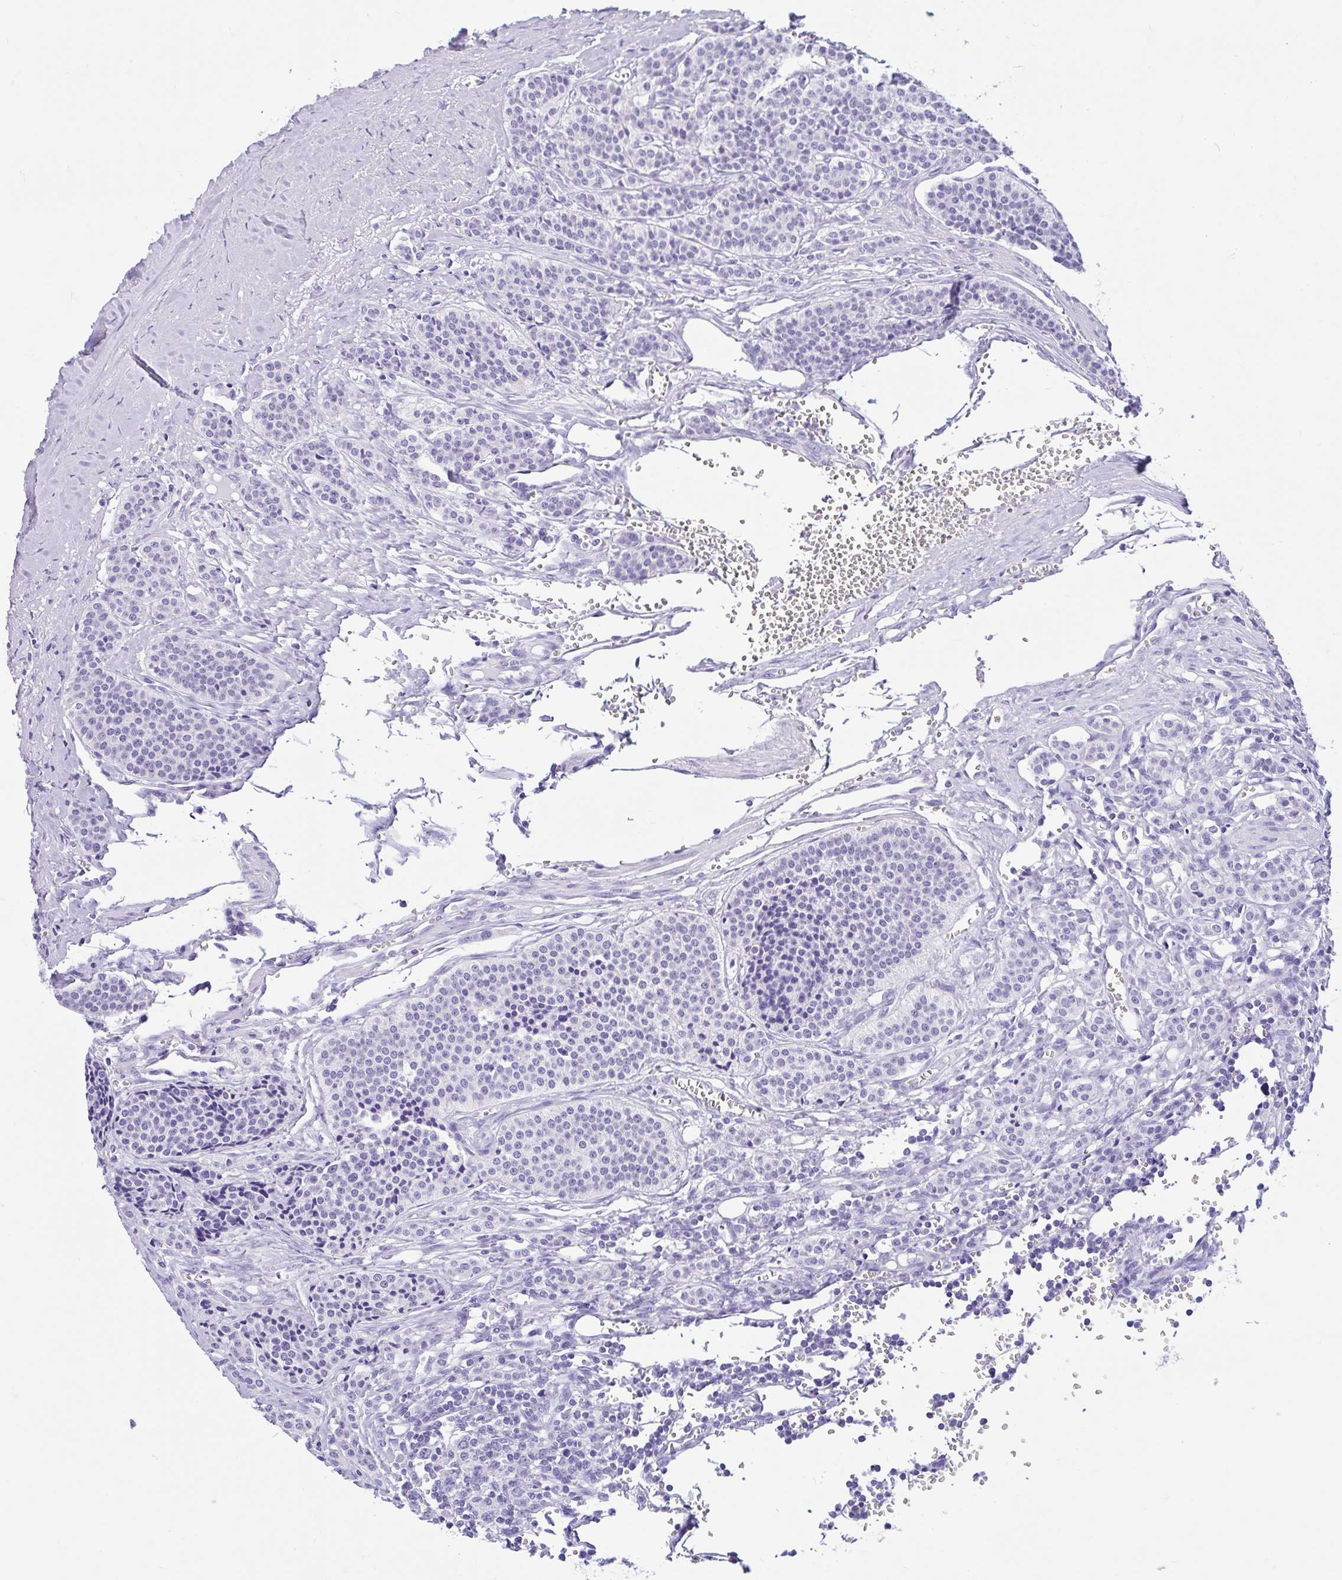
{"staining": {"intensity": "negative", "quantity": "none", "location": "none"}, "tissue": "carcinoid", "cell_type": "Tumor cells", "image_type": "cancer", "snomed": [{"axis": "morphology", "description": "Carcinoid, malignant, NOS"}, {"axis": "topography", "description": "Small intestine"}], "caption": "Immunohistochemistry image of human carcinoid stained for a protein (brown), which demonstrates no expression in tumor cells.", "gene": "OR4N4", "patient": {"sex": "male", "age": 63}}